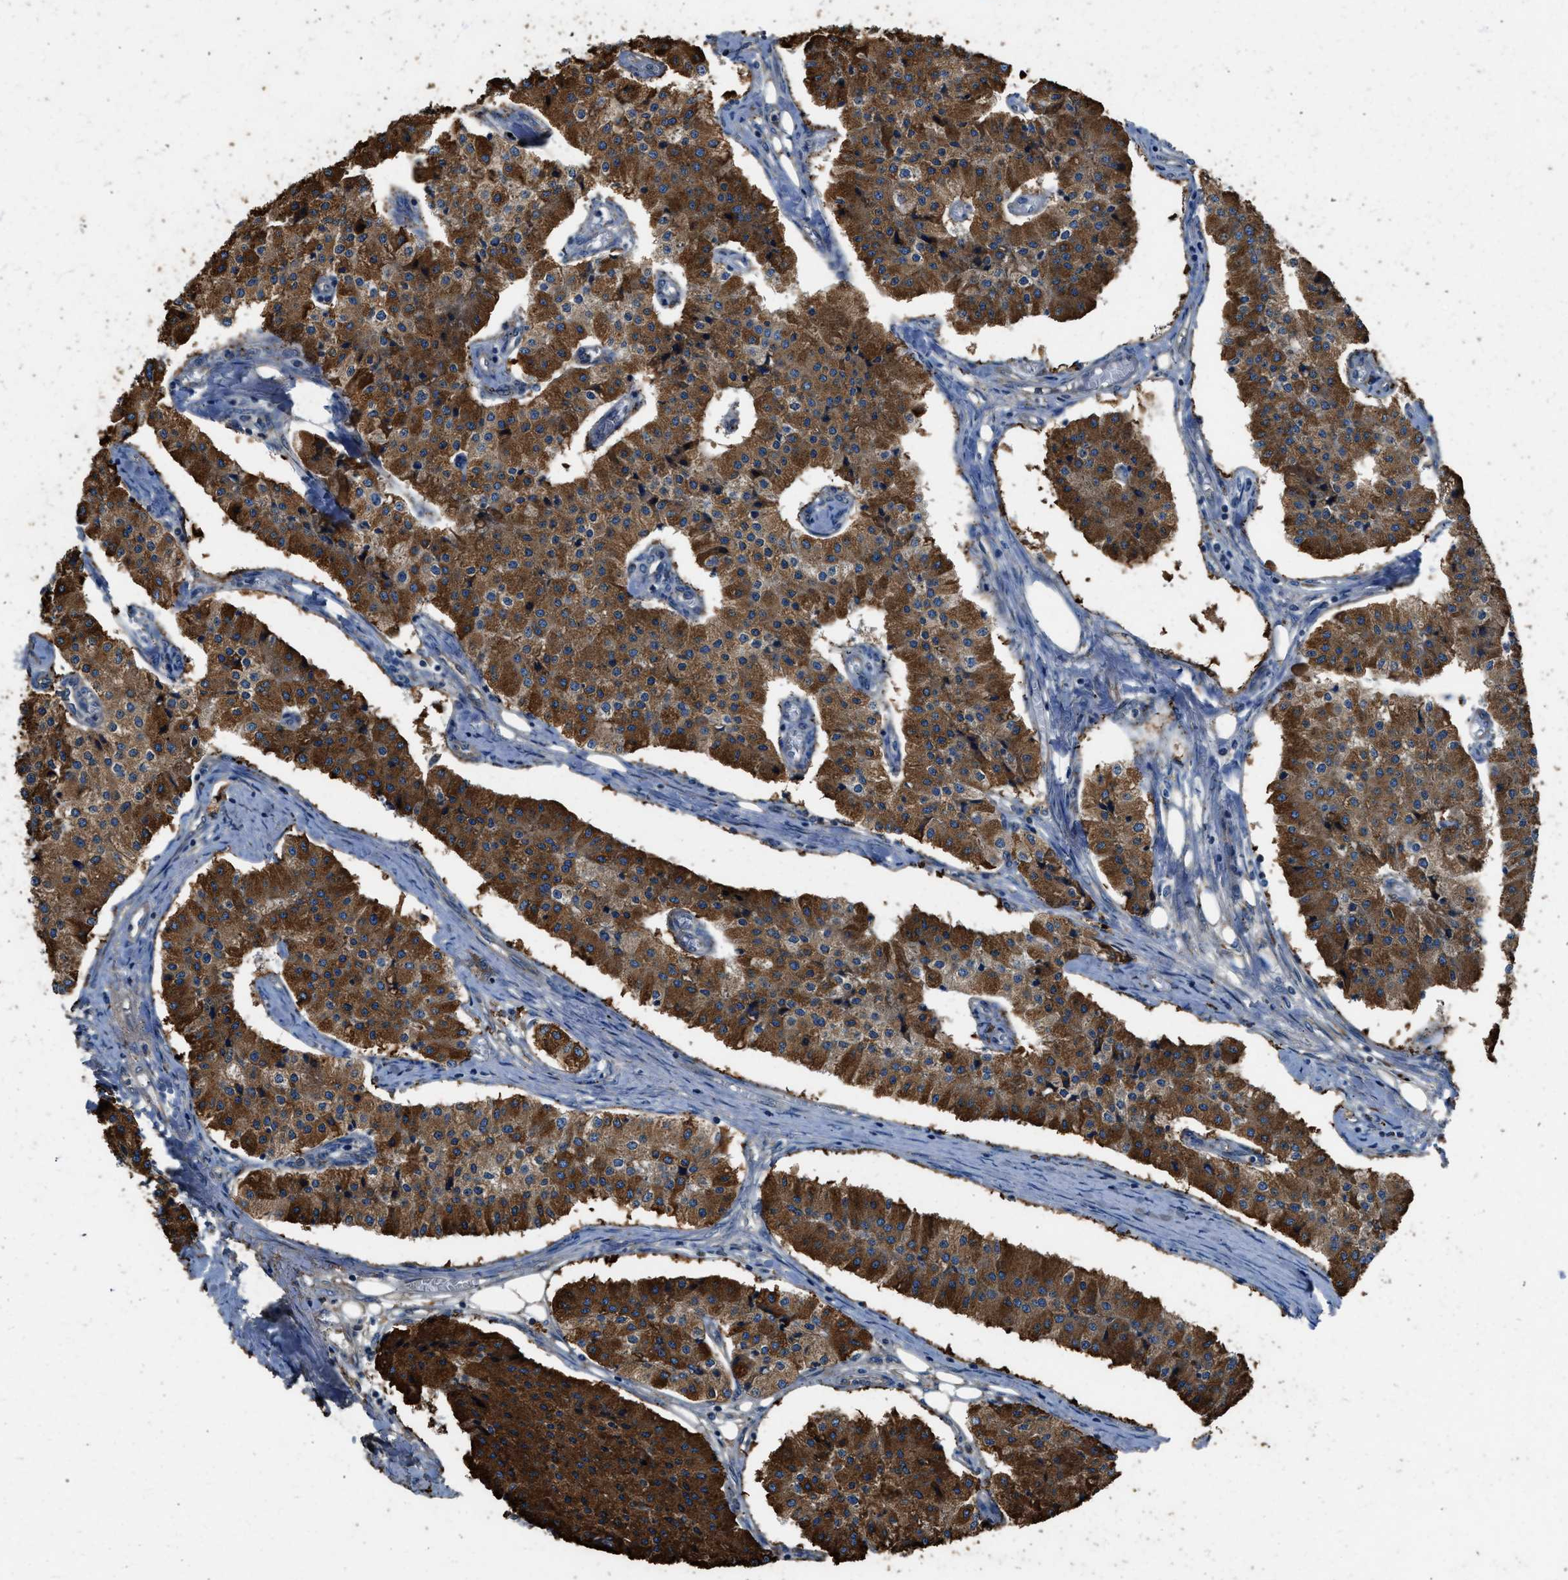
{"staining": {"intensity": "strong", "quantity": ">75%", "location": "cytoplasmic/membranous"}, "tissue": "carcinoid", "cell_type": "Tumor cells", "image_type": "cancer", "snomed": [{"axis": "morphology", "description": "Carcinoid, malignant, NOS"}, {"axis": "topography", "description": "Colon"}], "caption": "DAB (3,3'-diaminobenzidine) immunohistochemical staining of carcinoid shows strong cytoplasmic/membranous protein expression in approximately >75% of tumor cells. The staining is performed using DAB brown chromogen to label protein expression. The nuclei are counter-stained blue using hematoxylin.", "gene": "LMBR1", "patient": {"sex": "female", "age": 52}}